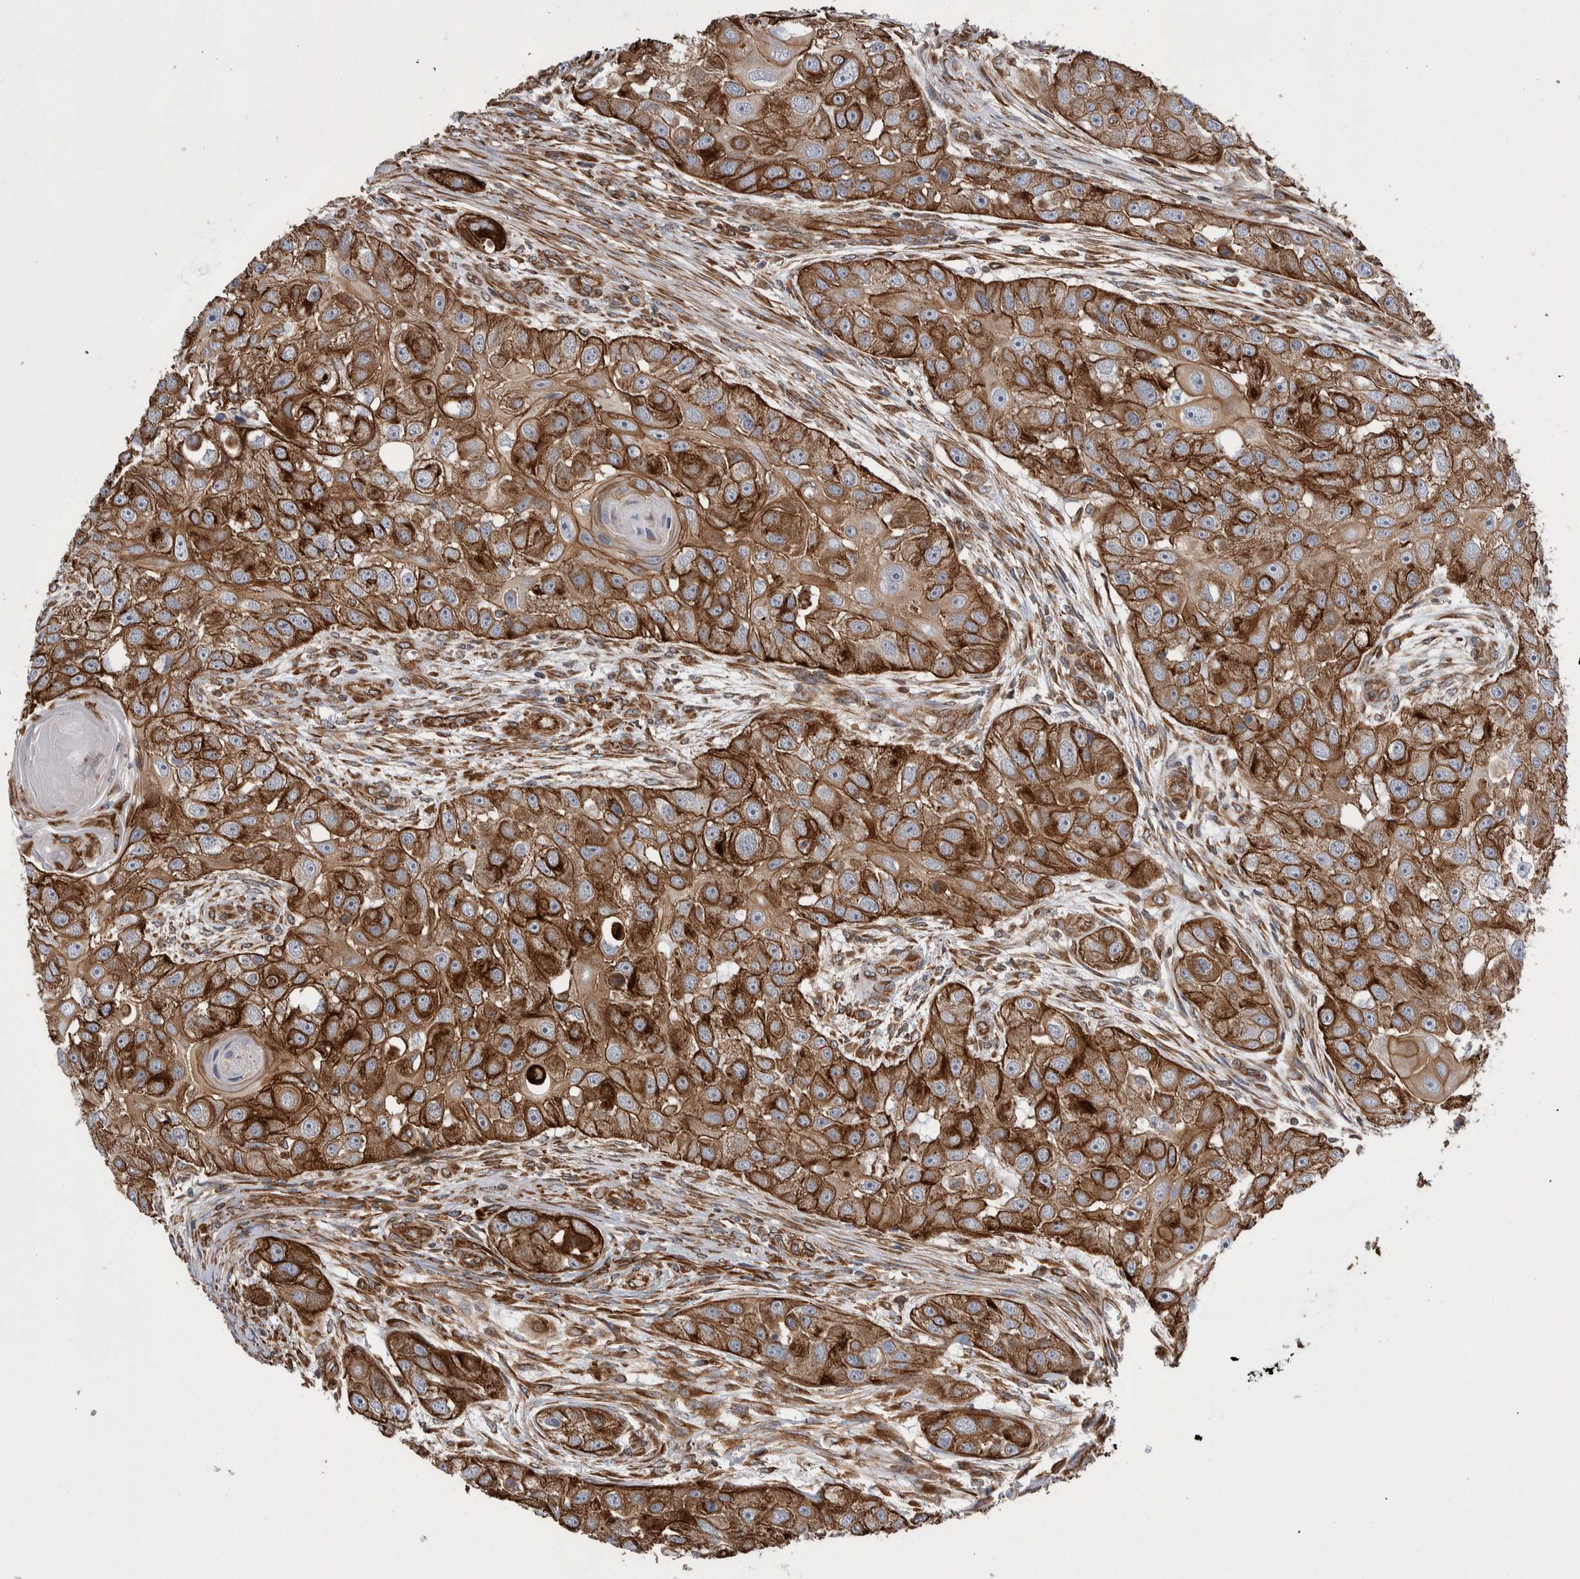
{"staining": {"intensity": "strong", "quantity": ">75%", "location": "cytoplasmic/membranous"}, "tissue": "head and neck cancer", "cell_type": "Tumor cells", "image_type": "cancer", "snomed": [{"axis": "morphology", "description": "Normal tissue, NOS"}, {"axis": "morphology", "description": "Squamous cell carcinoma, NOS"}, {"axis": "topography", "description": "Skeletal muscle"}, {"axis": "topography", "description": "Head-Neck"}], "caption": "This is a micrograph of immunohistochemistry staining of head and neck squamous cell carcinoma, which shows strong expression in the cytoplasmic/membranous of tumor cells.", "gene": "KIF12", "patient": {"sex": "male", "age": 51}}